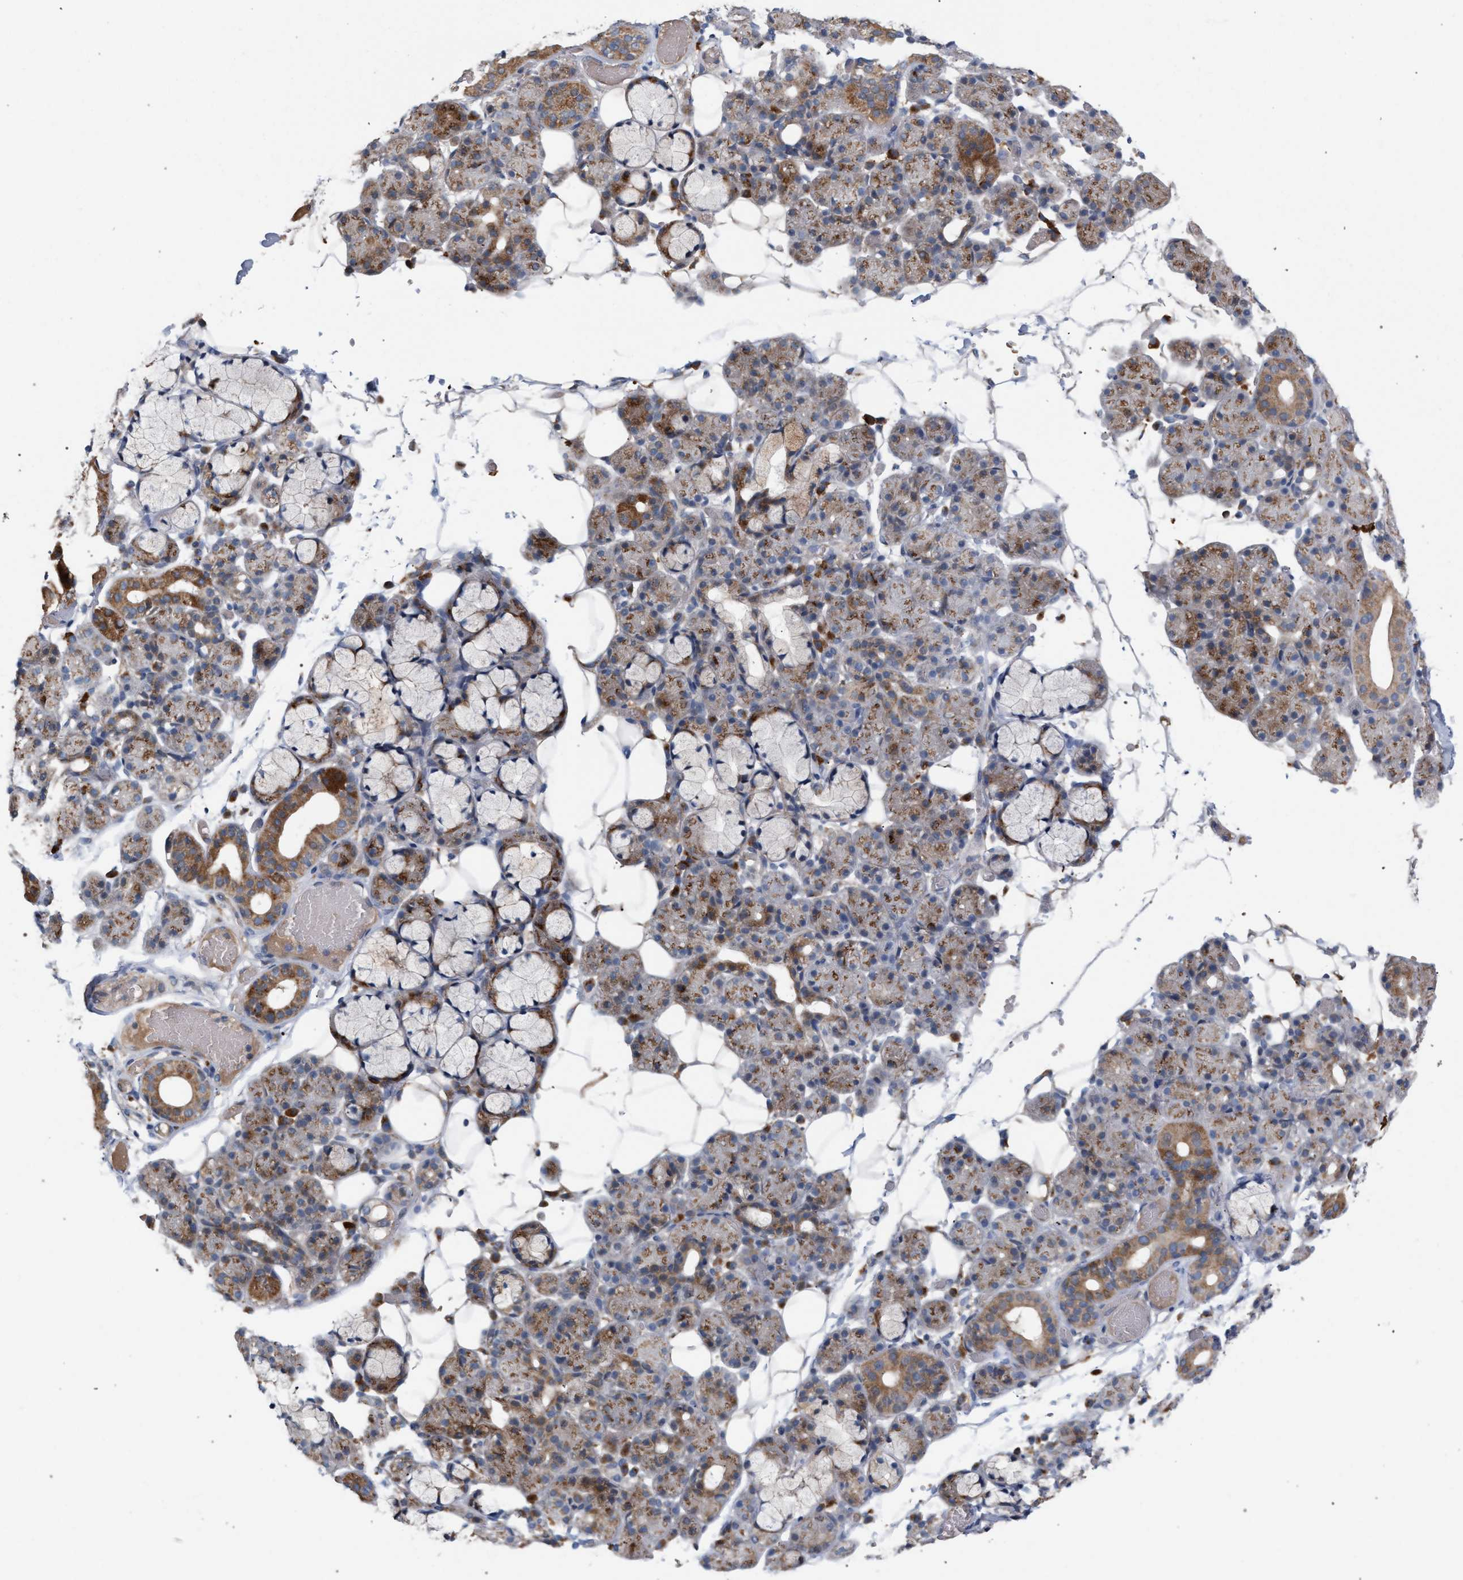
{"staining": {"intensity": "moderate", "quantity": ">75%", "location": "cytoplasmic/membranous"}, "tissue": "salivary gland", "cell_type": "Glandular cells", "image_type": "normal", "snomed": [{"axis": "morphology", "description": "Normal tissue, NOS"}, {"axis": "topography", "description": "Salivary gland"}], "caption": "Unremarkable salivary gland exhibits moderate cytoplasmic/membranous positivity in about >75% of glandular cells, visualized by immunohistochemistry.", "gene": "RNF135", "patient": {"sex": "male", "age": 63}}